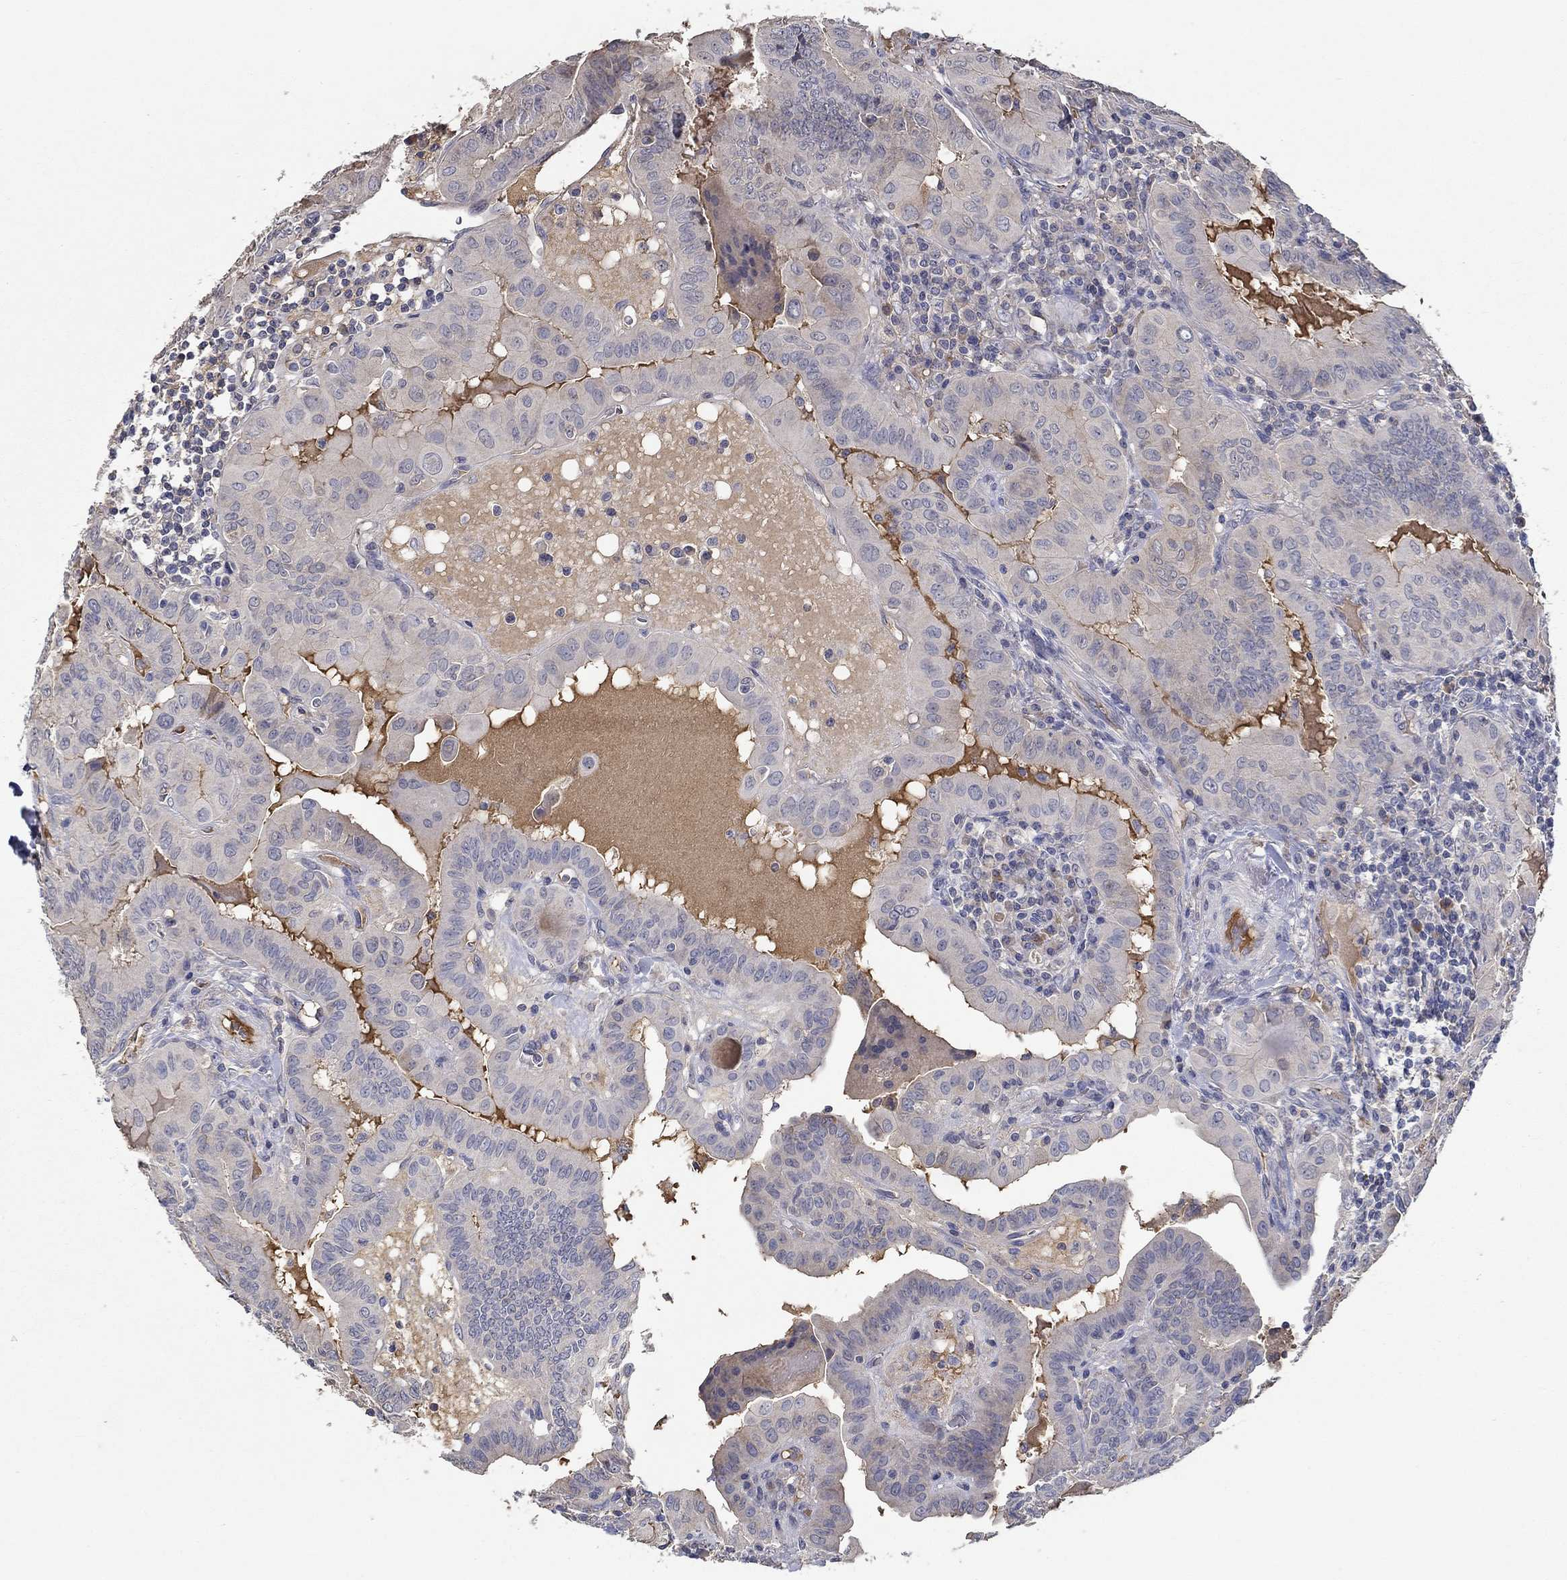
{"staining": {"intensity": "negative", "quantity": "none", "location": "none"}, "tissue": "thyroid cancer", "cell_type": "Tumor cells", "image_type": "cancer", "snomed": [{"axis": "morphology", "description": "Papillary adenocarcinoma, NOS"}, {"axis": "topography", "description": "Thyroid gland"}], "caption": "Papillary adenocarcinoma (thyroid) was stained to show a protein in brown. There is no significant positivity in tumor cells.", "gene": "IL10", "patient": {"sex": "female", "age": 37}}